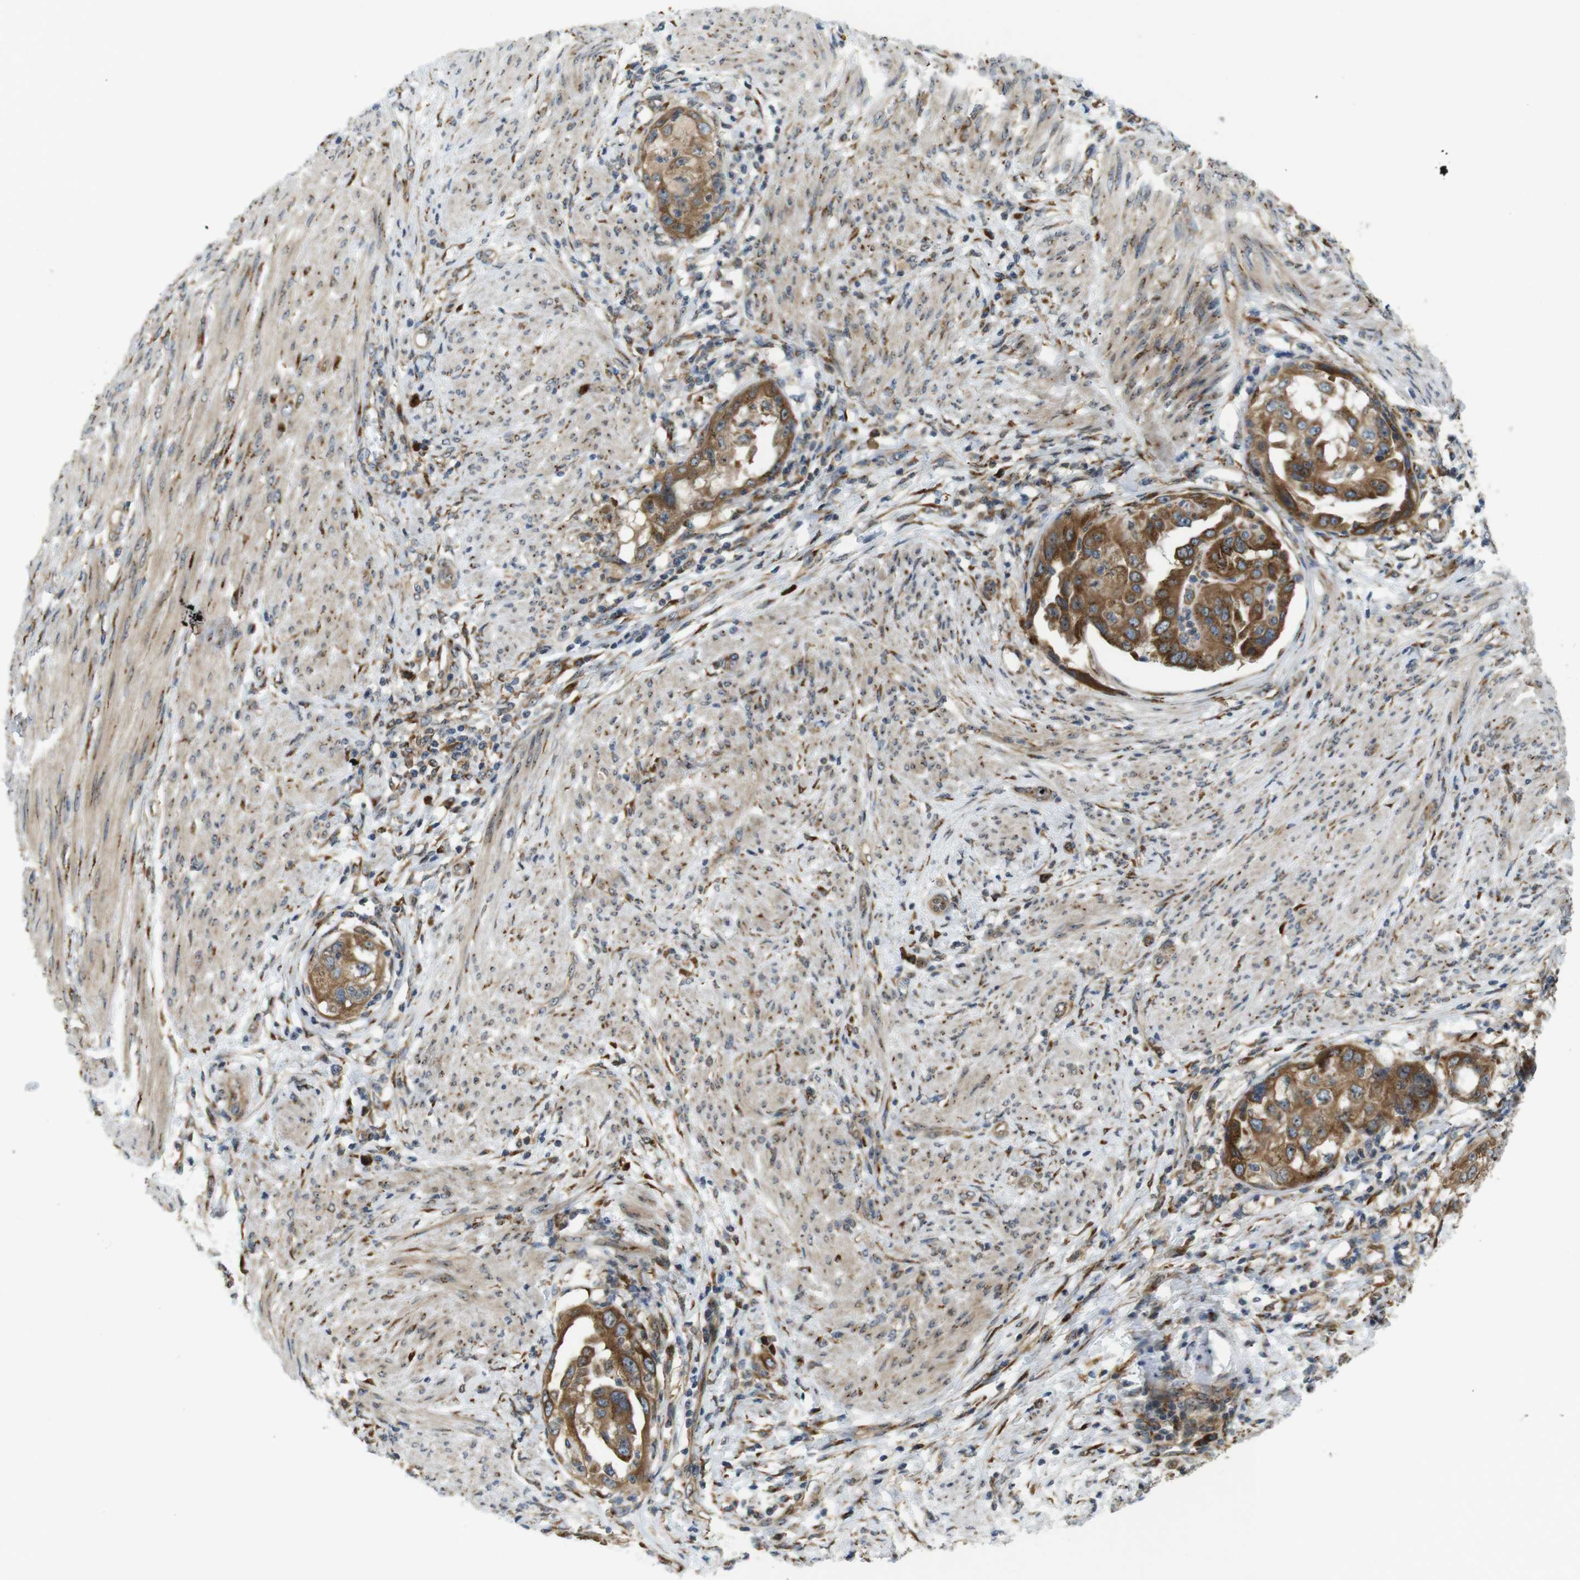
{"staining": {"intensity": "moderate", "quantity": ">75%", "location": "cytoplasmic/membranous"}, "tissue": "endometrial cancer", "cell_type": "Tumor cells", "image_type": "cancer", "snomed": [{"axis": "morphology", "description": "Adenocarcinoma, NOS"}, {"axis": "topography", "description": "Endometrium"}], "caption": "There is medium levels of moderate cytoplasmic/membranous positivity in tumor cells of adenocarcinoma (endometrial), as demonstrated by immunohistochemical staining (brown color).", "gene": "TMEM143", "patient": {"sex": "female", "age": 85}}